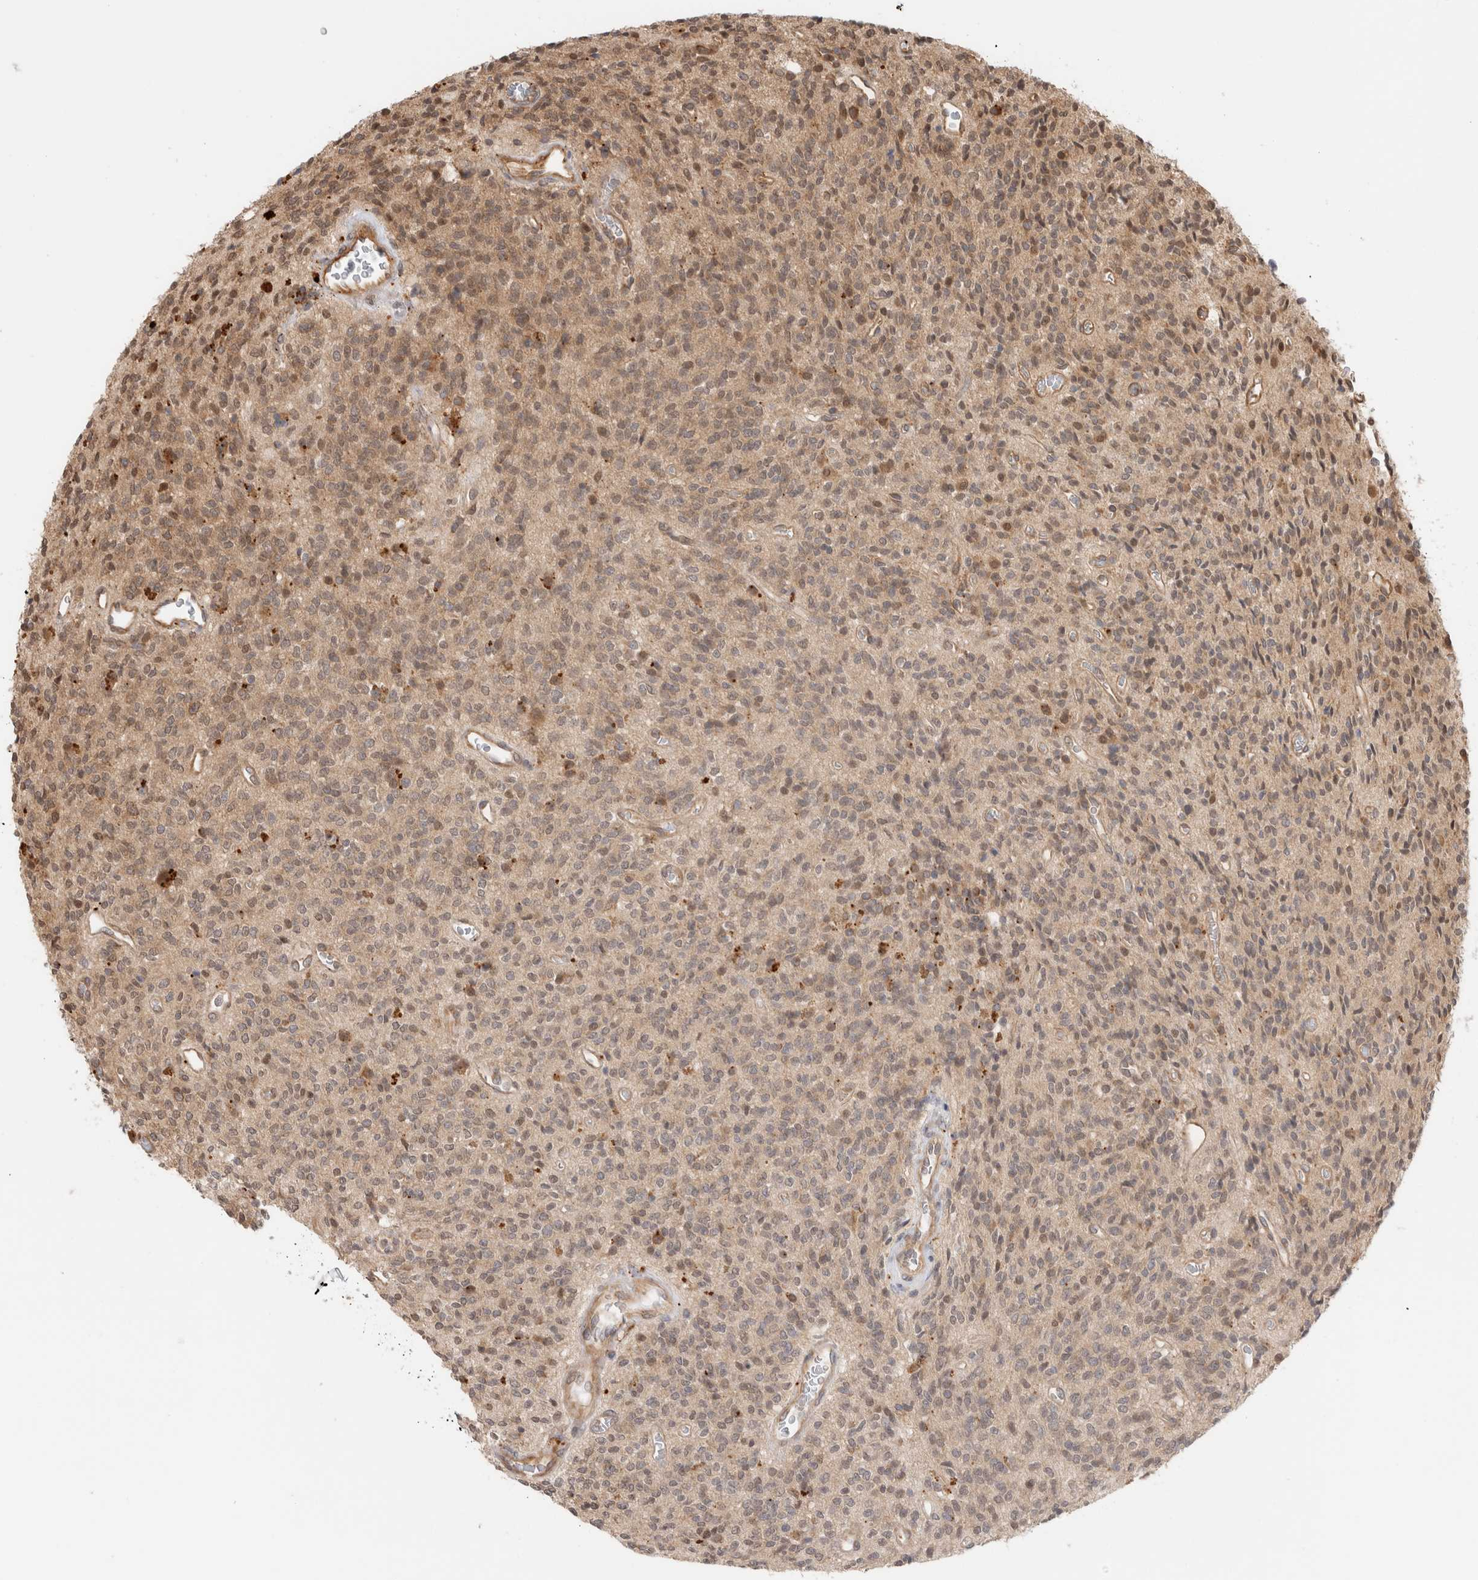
{"staining": {"intensity": "weak", "quantity": "25%-75%", "location": "cytoplasmic/membranous"}, "tissue": "glioma", "cell_type": "Tumor cells", "image_type": "cancer", "snomed": [{"axis": "morphology", "description": "Glioma, malignant, High grade"}, {"axis": "topography", "description": "Brain"}], "caption": "Weak cytoplasmic/membranous positivity is identified in about 25%-75% of tumor cells in malignant glioma (high-grade). Nuclei are stained in blue.", "gene": "ACTL9", "patient": {"sex": "male", "age": 34}}